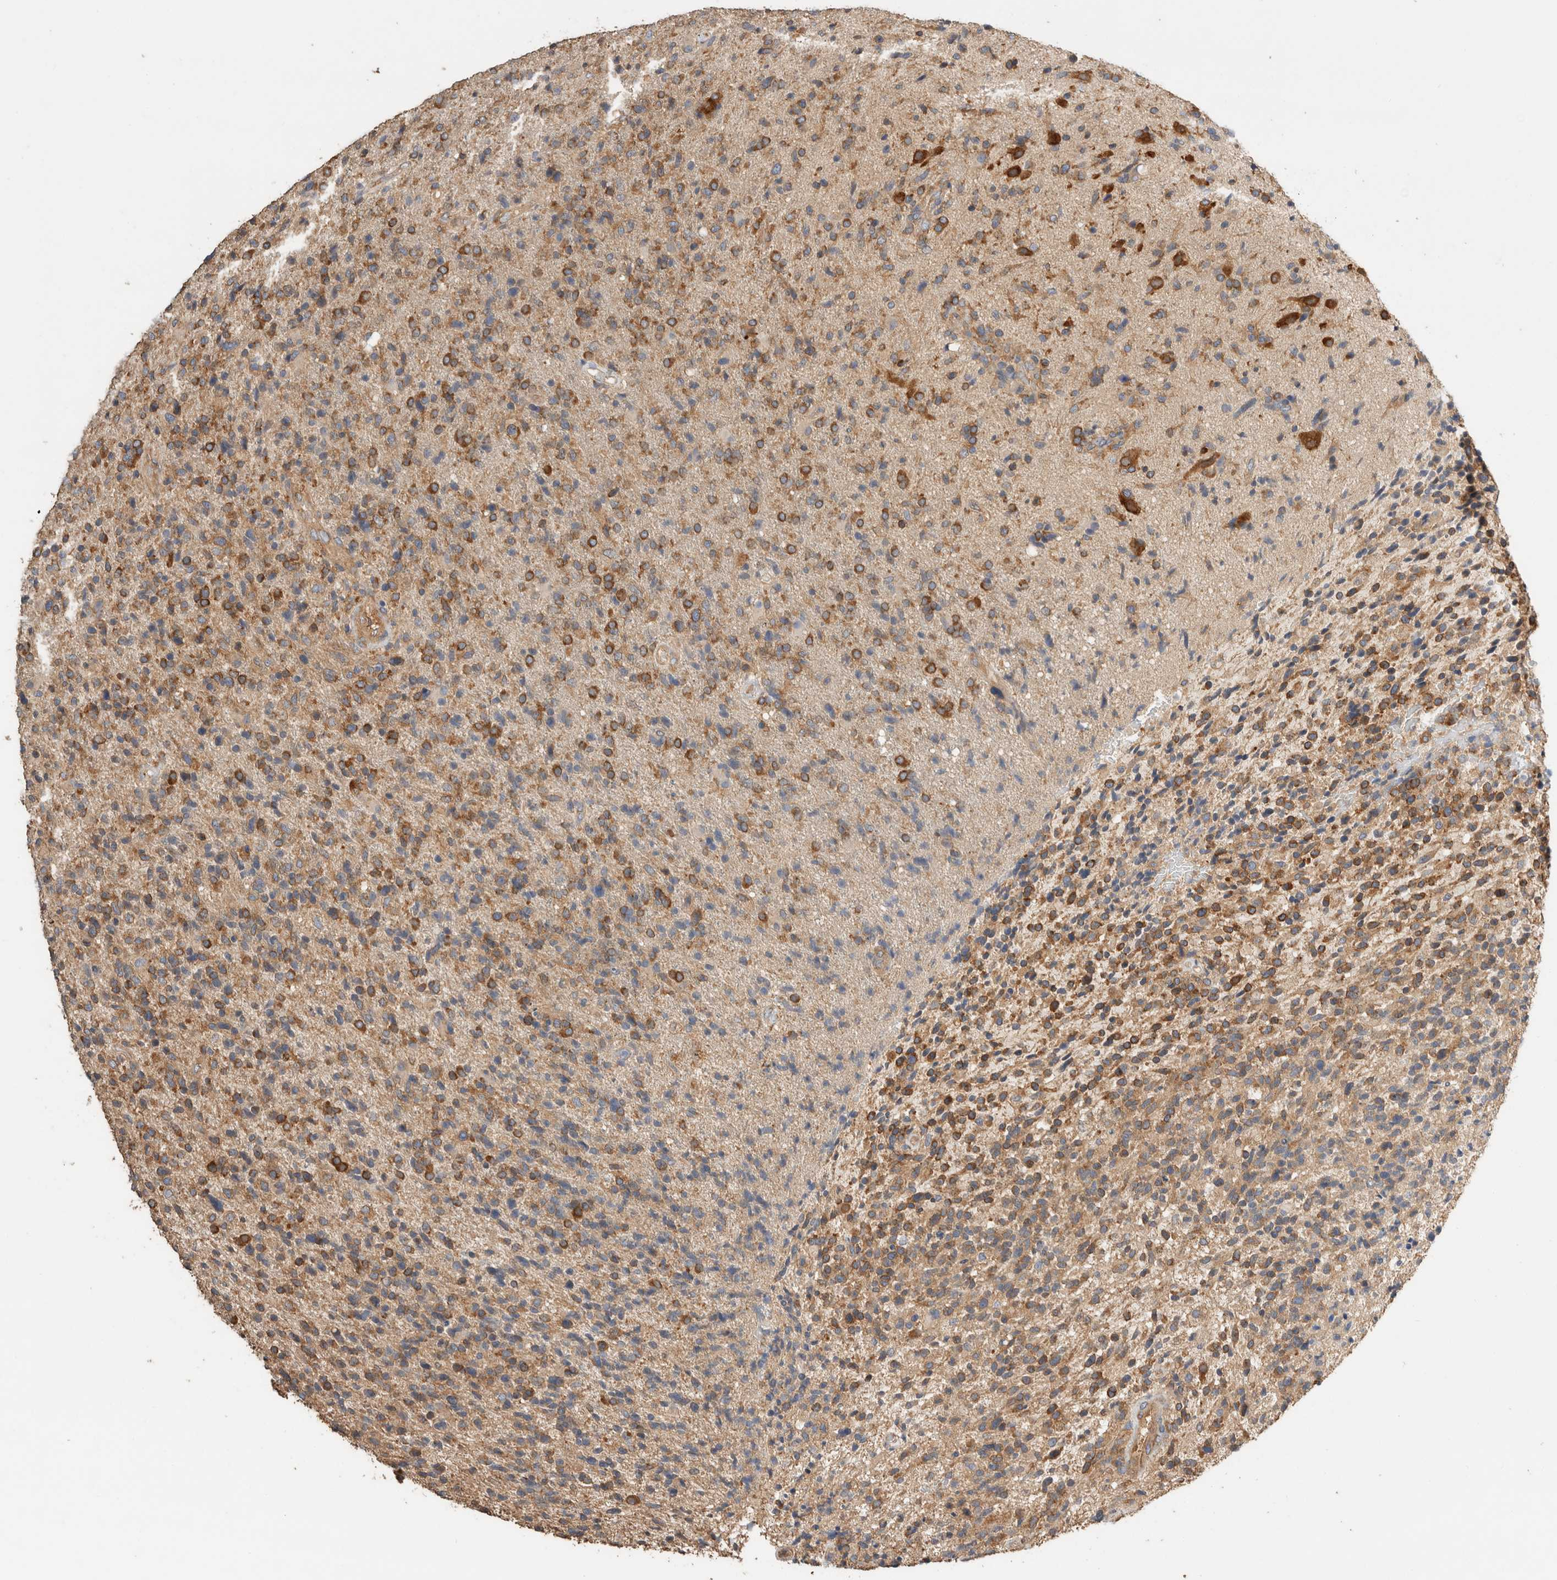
{"staining": {"intensity": "moderate", "quantity": ">75%", "location": "cytoplasmic/membranous"}, "tissue": "glioma", "cell_type": "Tumor cells", "image_type": "cancer", "snomed": [{"axis": "morphology", "description": "Glioma, malignant, High grade"}, {"axis": "topography", "description": "Brain"}], "caption": "Immunohistochemical staining of glioma demonstrates medium levels of moderate cytoplasmic/membranous positivity in about >75% of tumor cells.", "gene": "EIF4G3", "patient": {"sex": "male", "age": 72}}